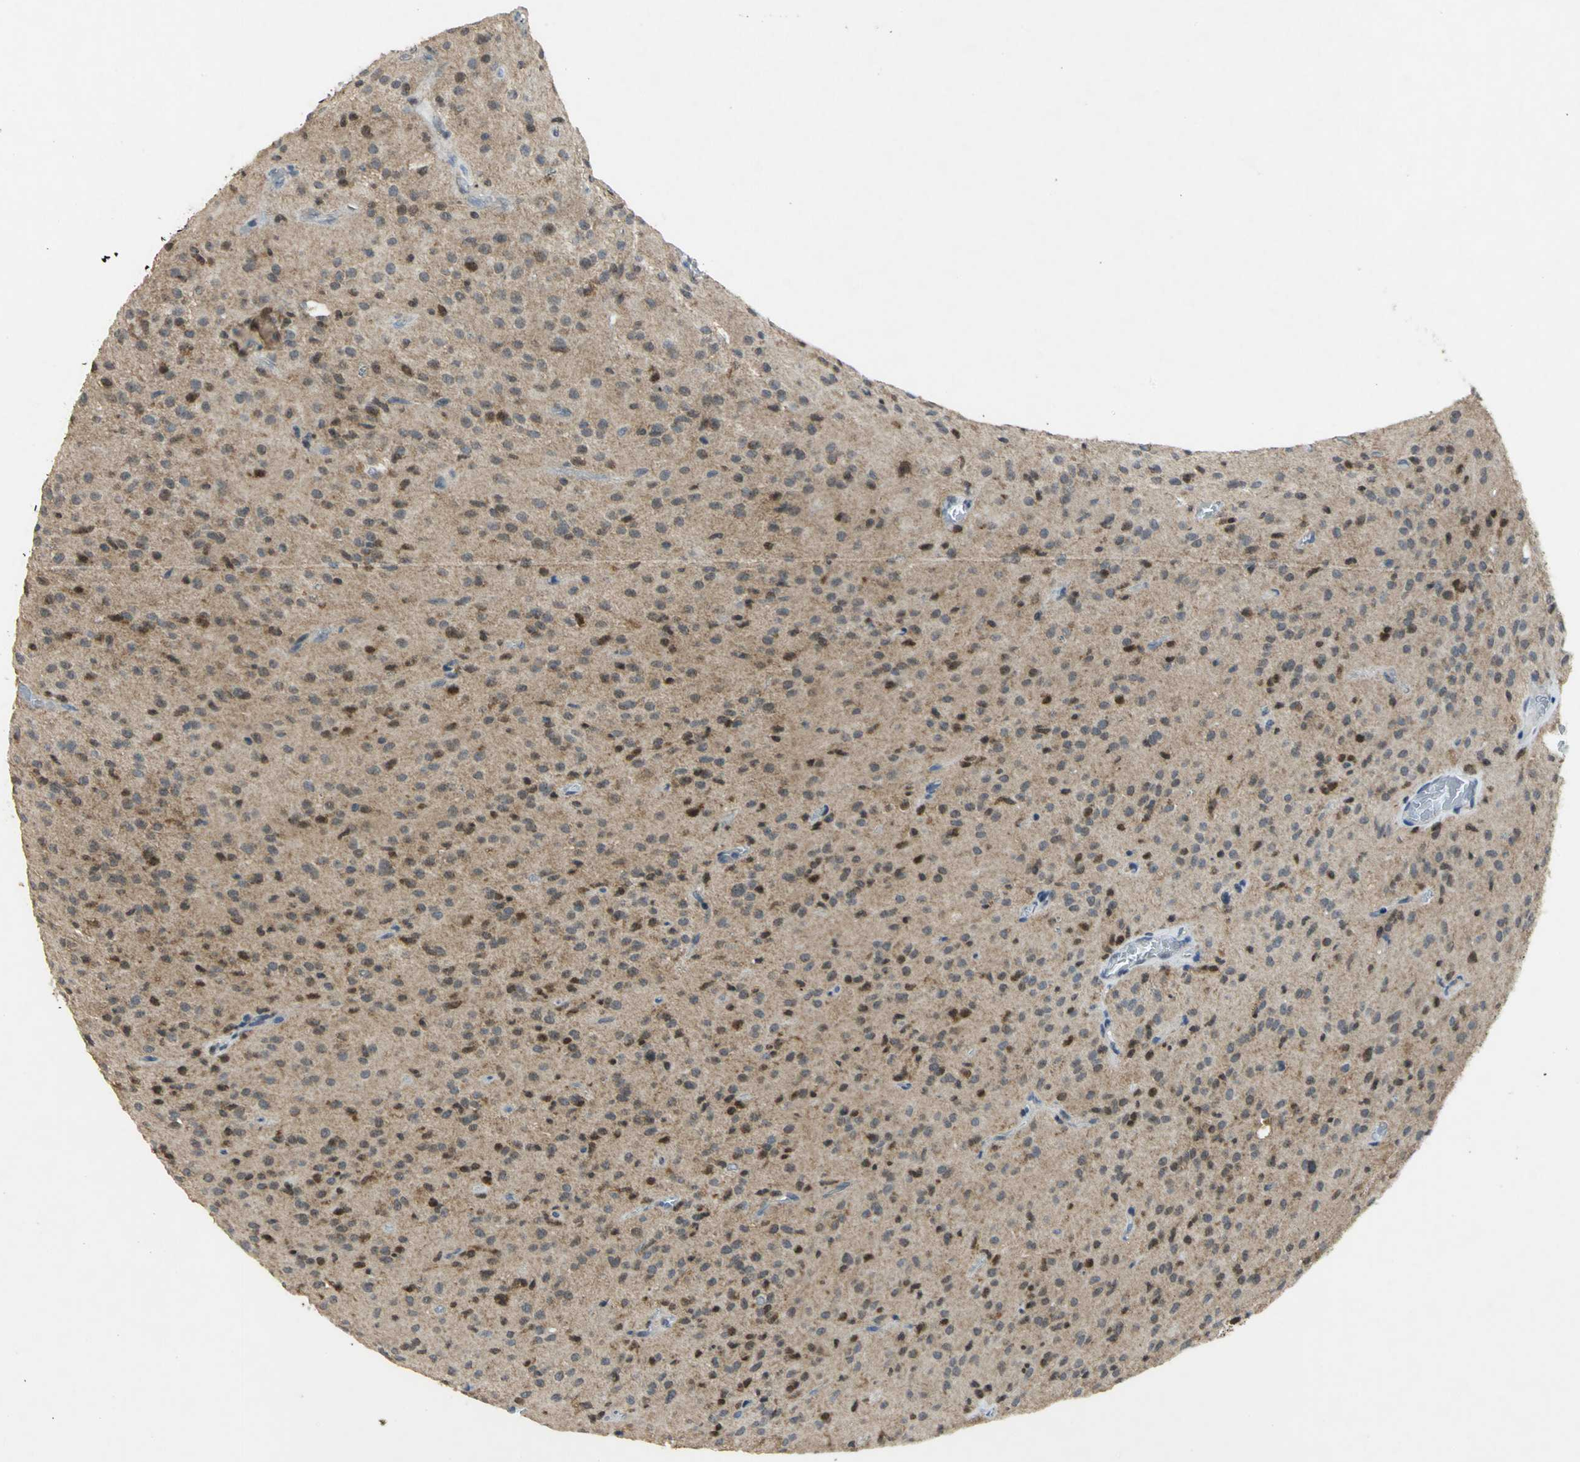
{"staining": {"intensity": "strong", "quantity": "25%-75%", "location": "nuclear"}, "tissue": "glioma", "cell_type": "Tumor cells", "image_type": "cancer", "snomed": [{"axis": "morphology", "description": "Glioma, malignant, High grade"}, {"axis": "topography", "description": "Brain"}], "caption": "Human malignant glioma (high-grade) stained for a protein (brown) shows strong nuclear positive staining in approximately 25%-75% of tumor cells.", "gene": "PPIA", "patient": {"sex": "female", "age": 59}}